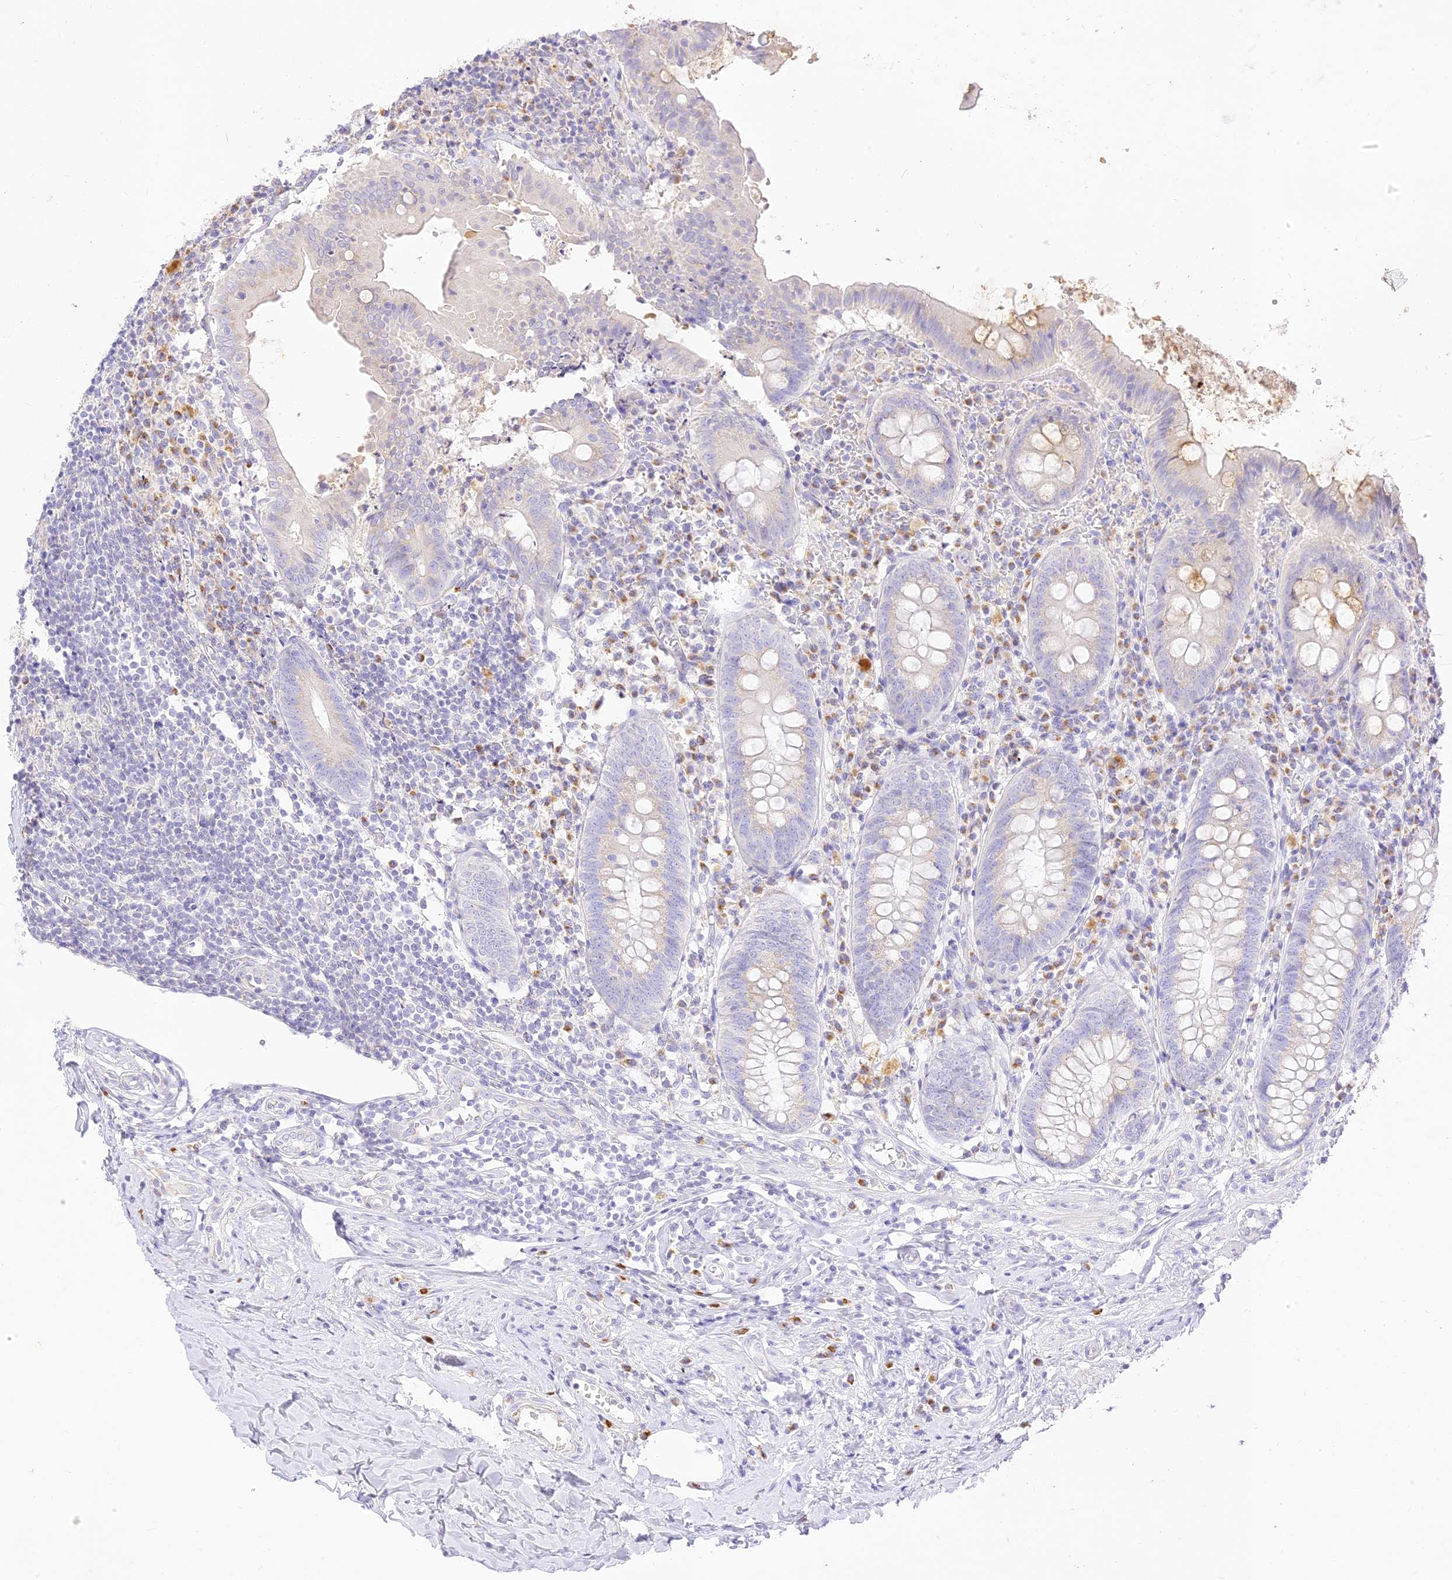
{"staining": {"intensity": "moderate", "quantity": "<25%", "location": "cytoplasmic/membranous"}, "tissue": "appendix", "cell_type": "Glandular cells", "image_type": "normal", "snomed": [{"axis": "morphology", "description": "Normal tissue, NOS"}, {"axis": "topography", "description": "Appendix"}], "caption": "Protein expression analysis of normal human appendix reveals moderate cytoplasmic/membranous staining in about <25% of glandular cells. (DAB IHC, brown staining for protein, blue staining for nuclei).", "gene": "SEC13", "patient": {"sex": "female", "age": 54}}